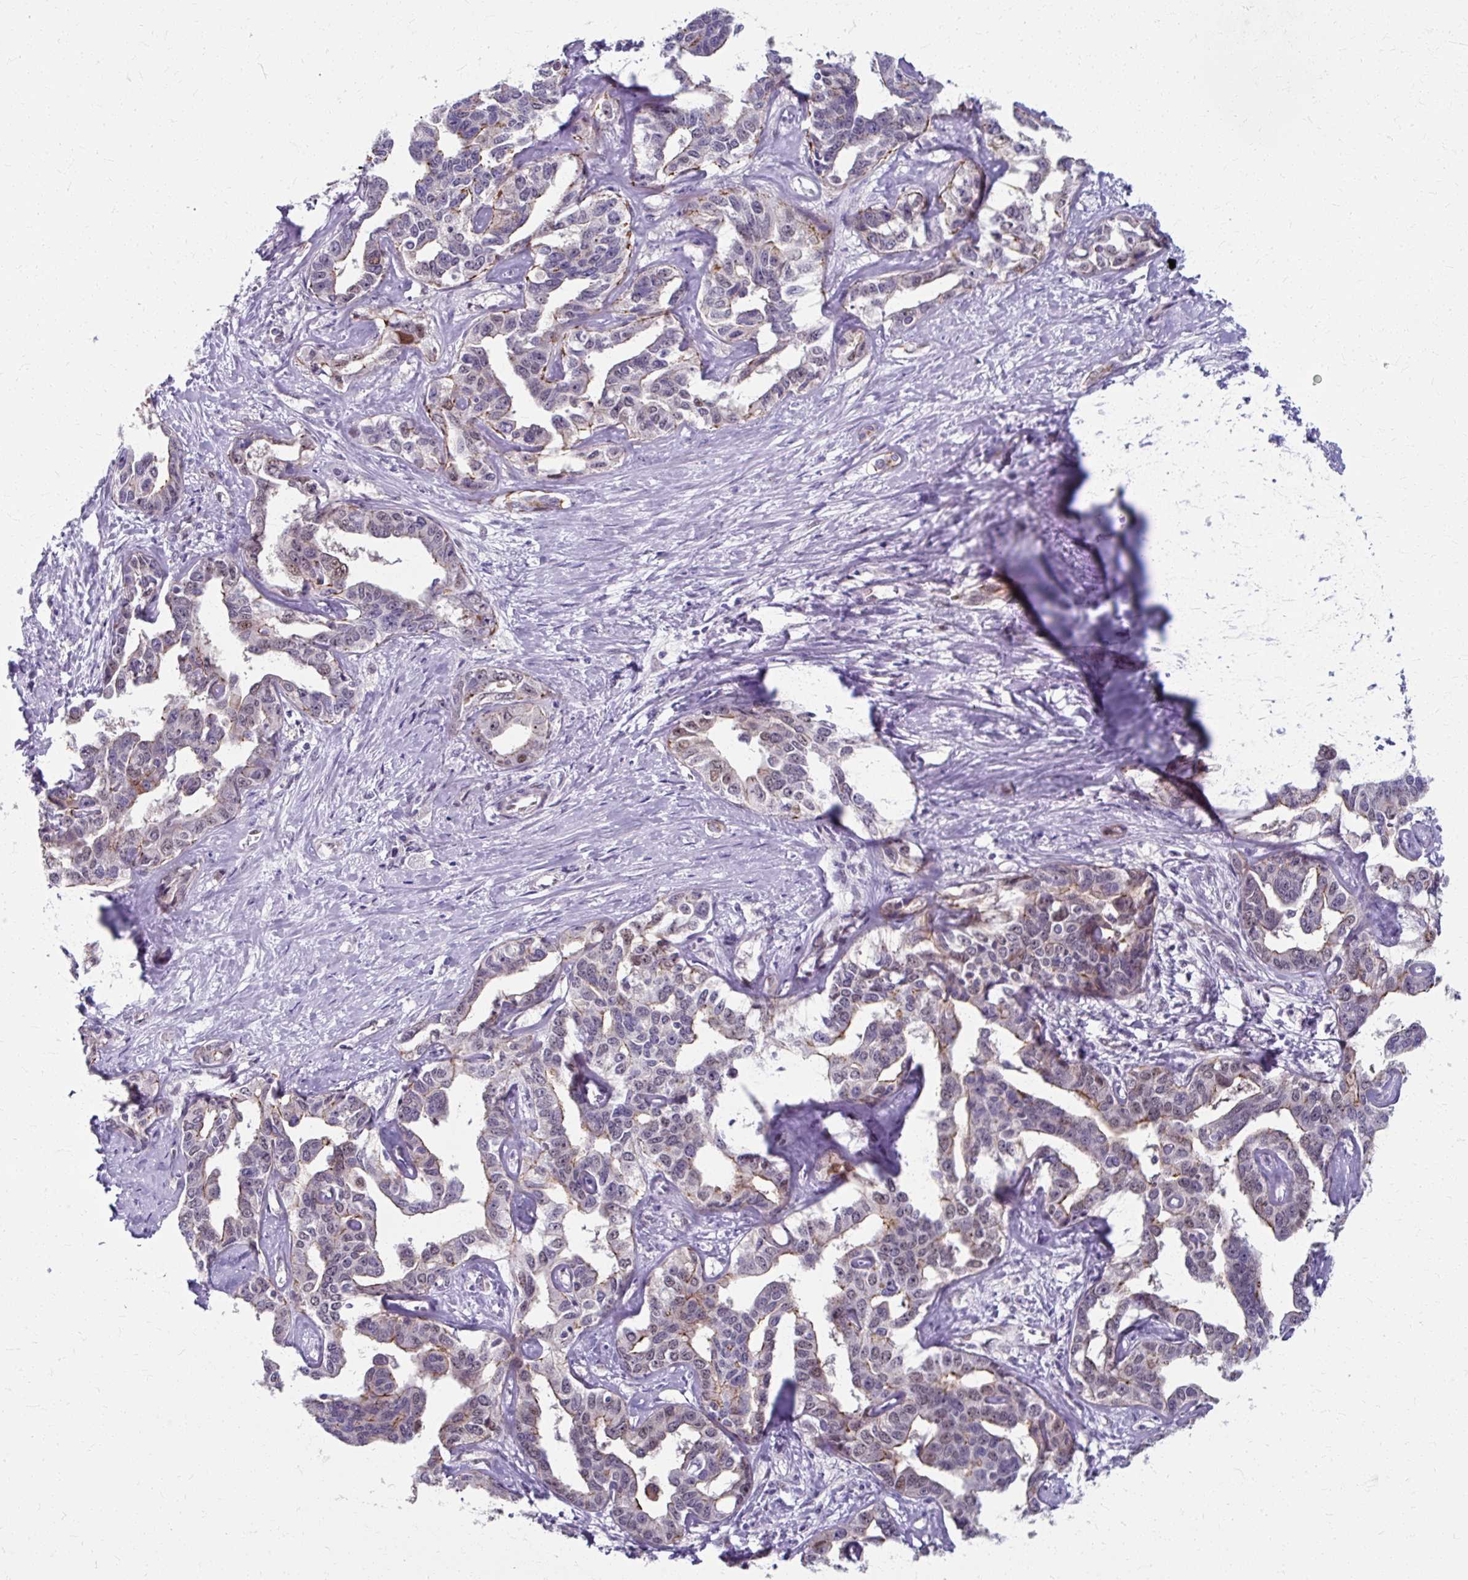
{"staining": {"intensity": "moderate", "quantity": "<25%", "location": "cytoplasmic/membranous,nuclear"}, "tissue": "liver cancer", "cell_type": "Tumor cells", "image_type": "cancer", "snomed": [{"axis": "morphology", "description": "Cholangiocarcinoma"}, {"axis": "topography", "description": "Liver"}], "caption": "Protein expression analysis of liver cancer (cholangiocarcinoma) reveals moderate cytoplasmic/membranous and nuclear expression in approximately <25% of tumor cells.", "gene": "ZNF555", "patient": {"sex": "male", "age": 59}}